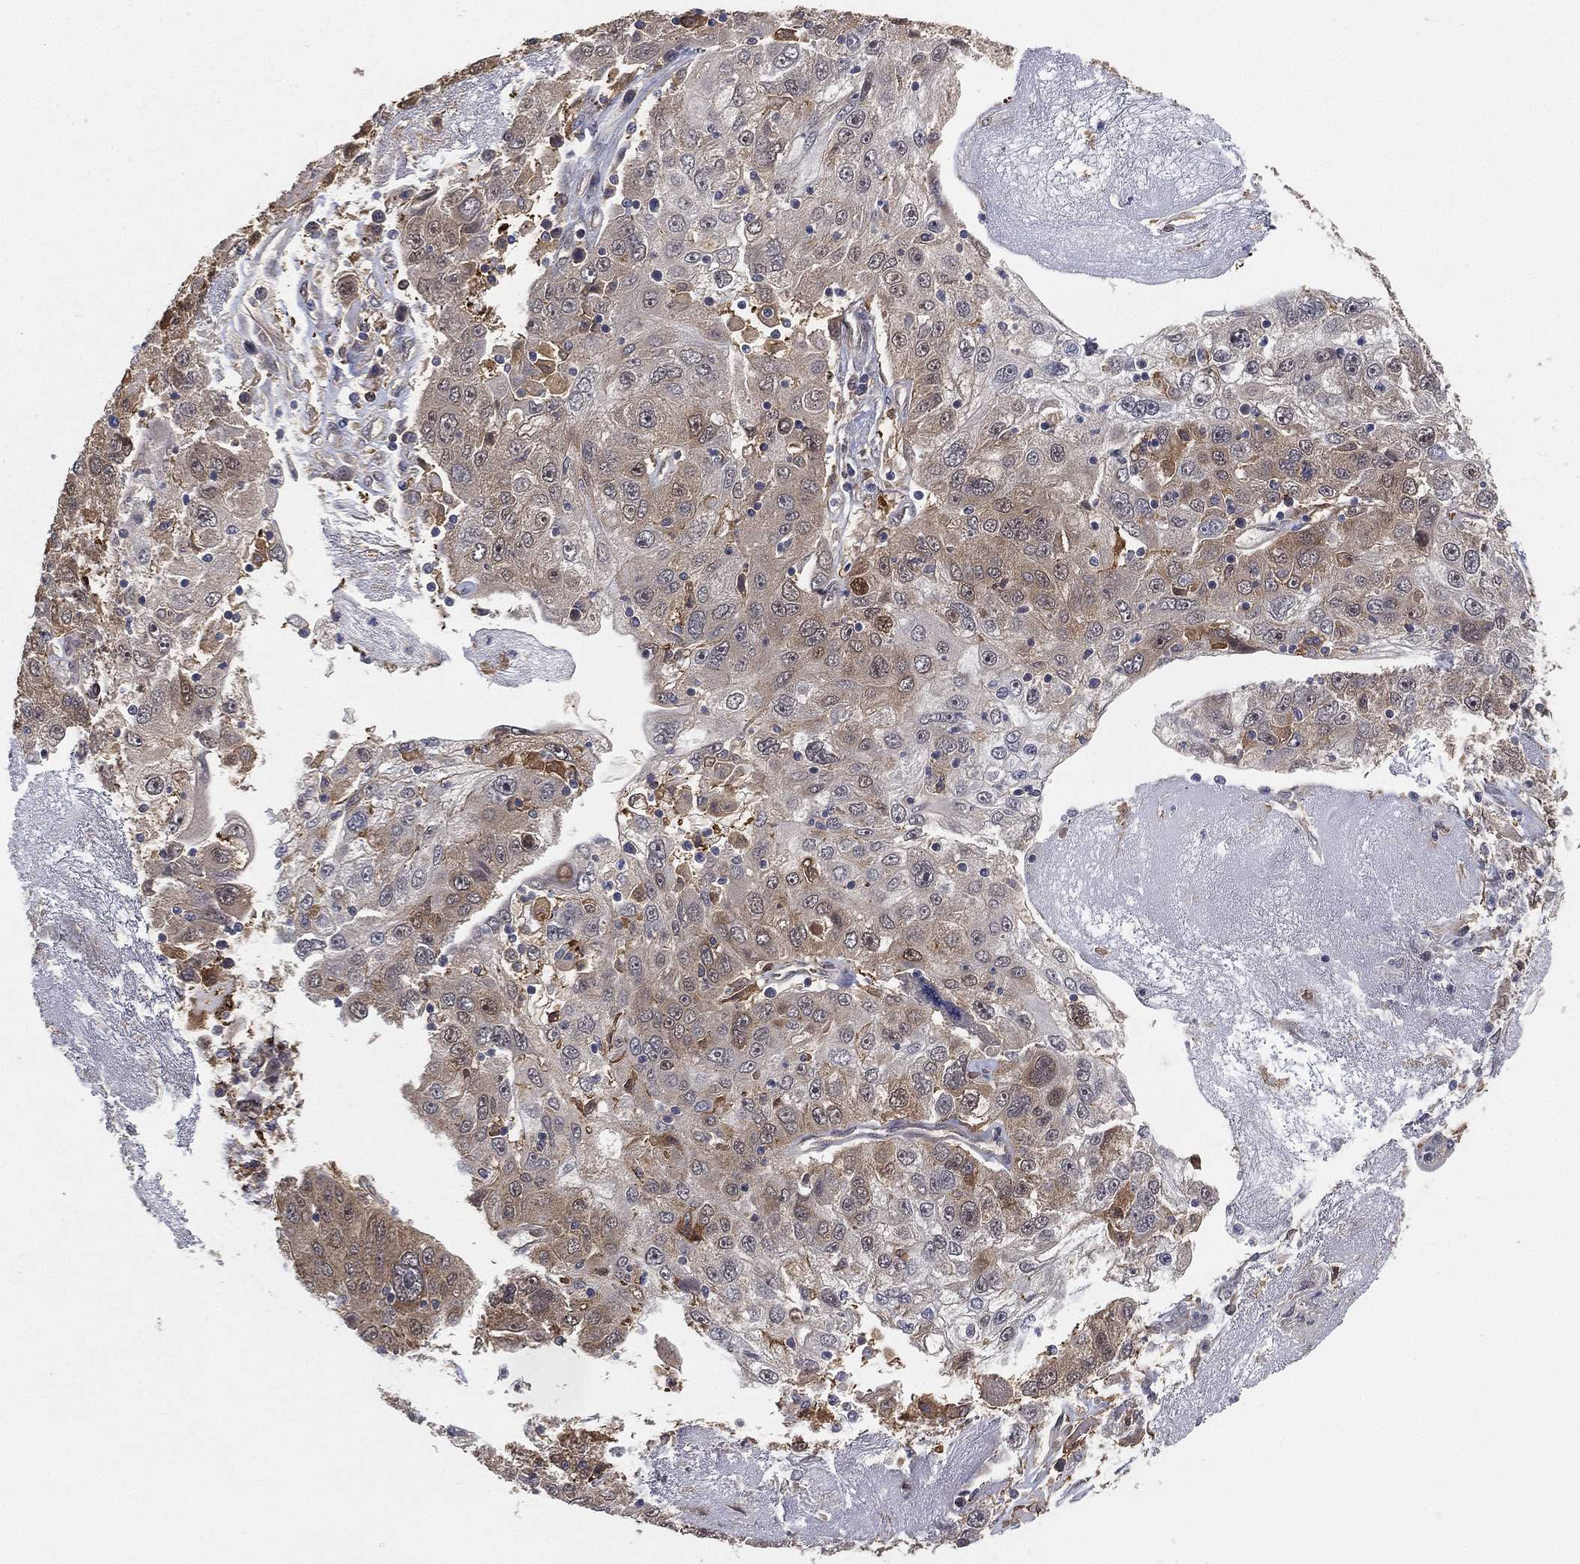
{"staining": {"intensity": "weak", "quantity": "25%-75%", "location": "cytoplasmic/membranous"}, "tissue": "stomach cancer", "cell_type": "Tumor cells", "image_type": "cancer", "snomed": [{"axis": "morphology", "description": "Adenocarcinoma, NOS"}, {"axis": "topography", "description": "Stomach"}], "caption": "This micrograph demonstrates stomach adenocarcinoma stained with immunohistochemistry to label a protein in brown. The cytoplasmic/membranous of tumor cells show weak positivity for the protein. Nuclei are counter-stained blue.", "gene": "PSMG4", "patient": {"sex": "male", "age": 56}}